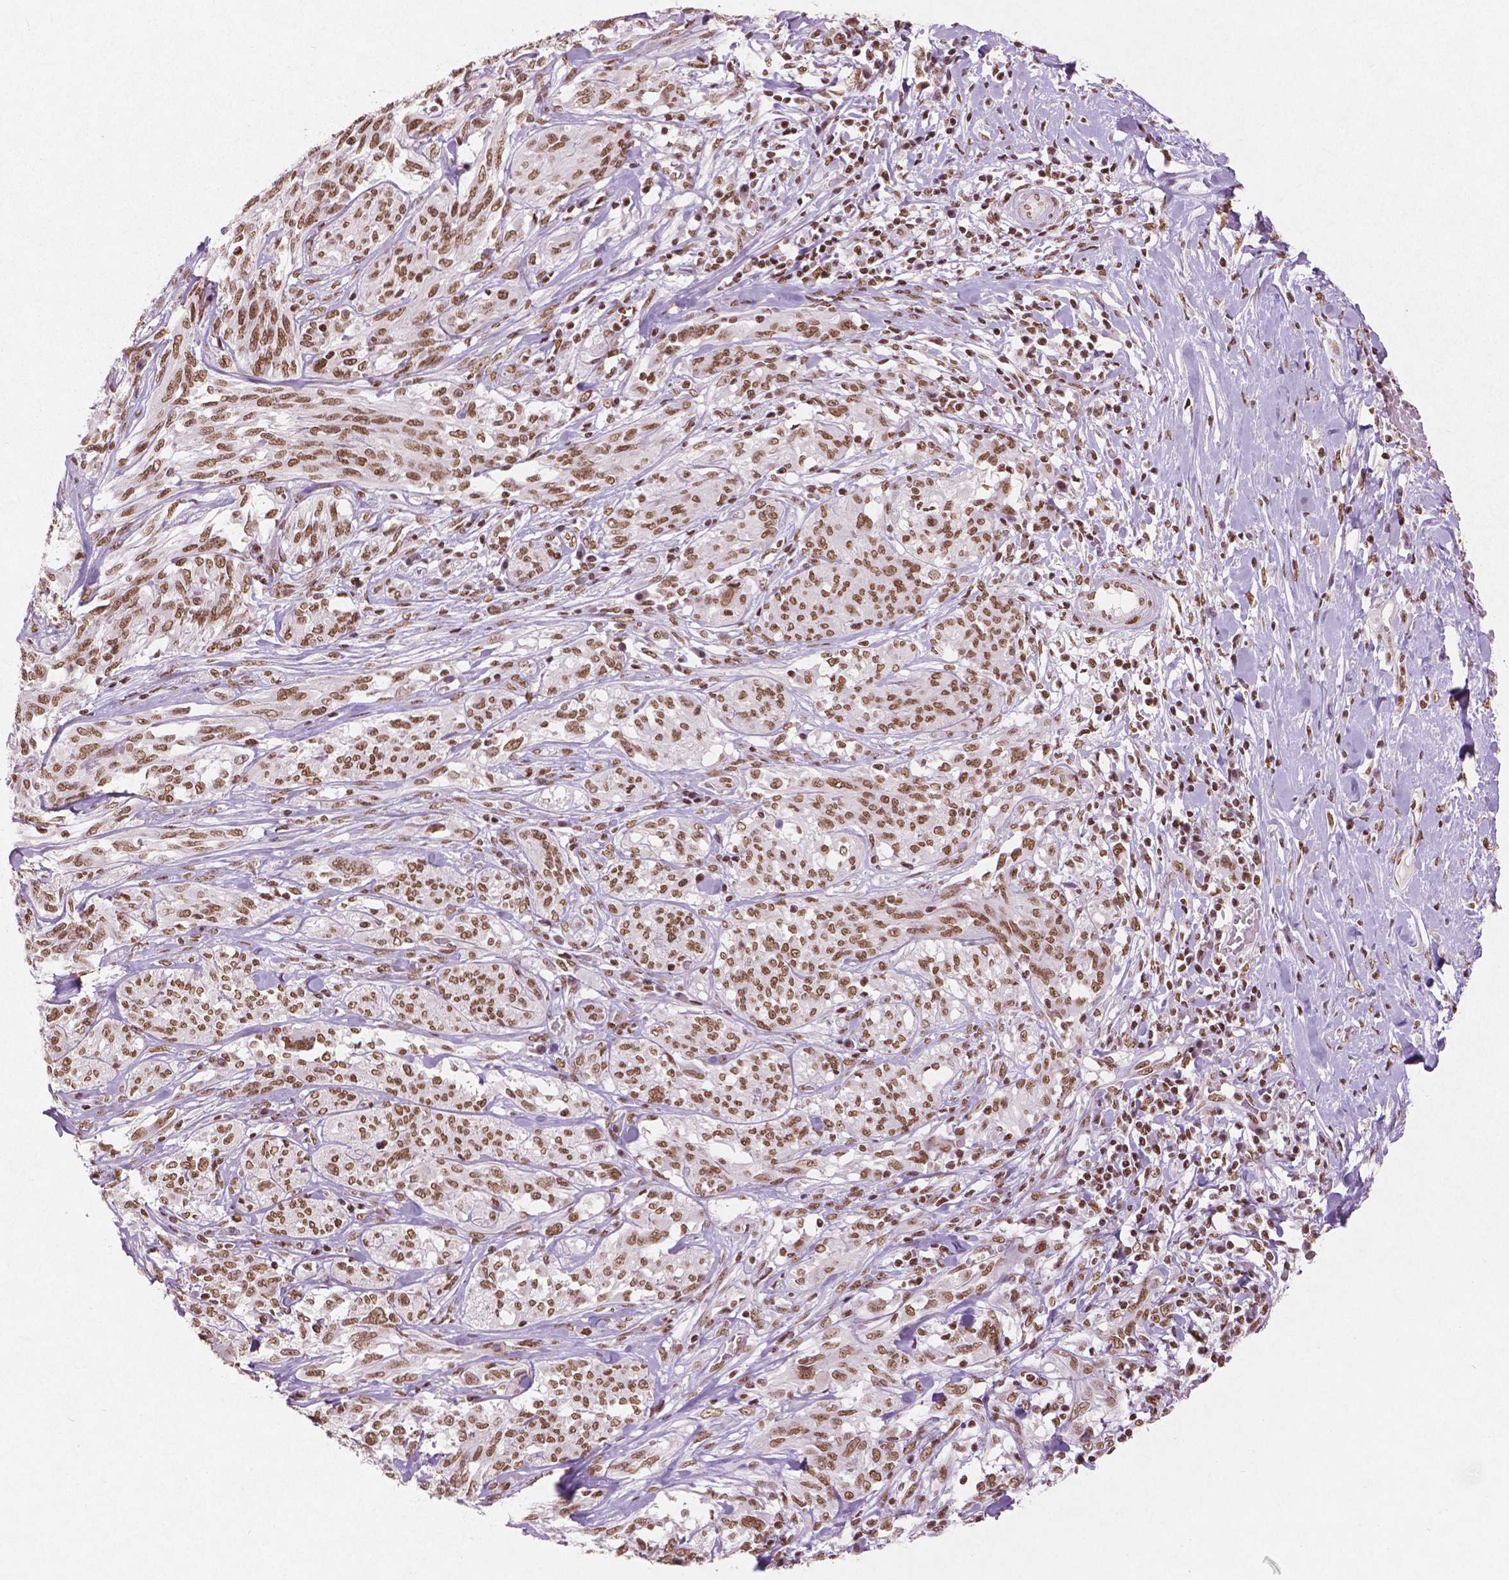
{"staining": {"intensity": "moderate", "quantity": ">75%", "location": "nuclear"}, "tissue": "melanoma", "cell_type": "Tumor cells", "image_type": "cancer", "snomed": [{"axis": "morphology", "description": "Malignant melanoma, NOS"}, {"axis": "topography", "description": "Skin"}], "caption": "Immunohistochemical staining of melanoma demonstrates moderate nuclear protein positivity in approximately >75% of tumor cells.", "gene": "BRD4", "patient": {"sex": "female", "age": 91}}